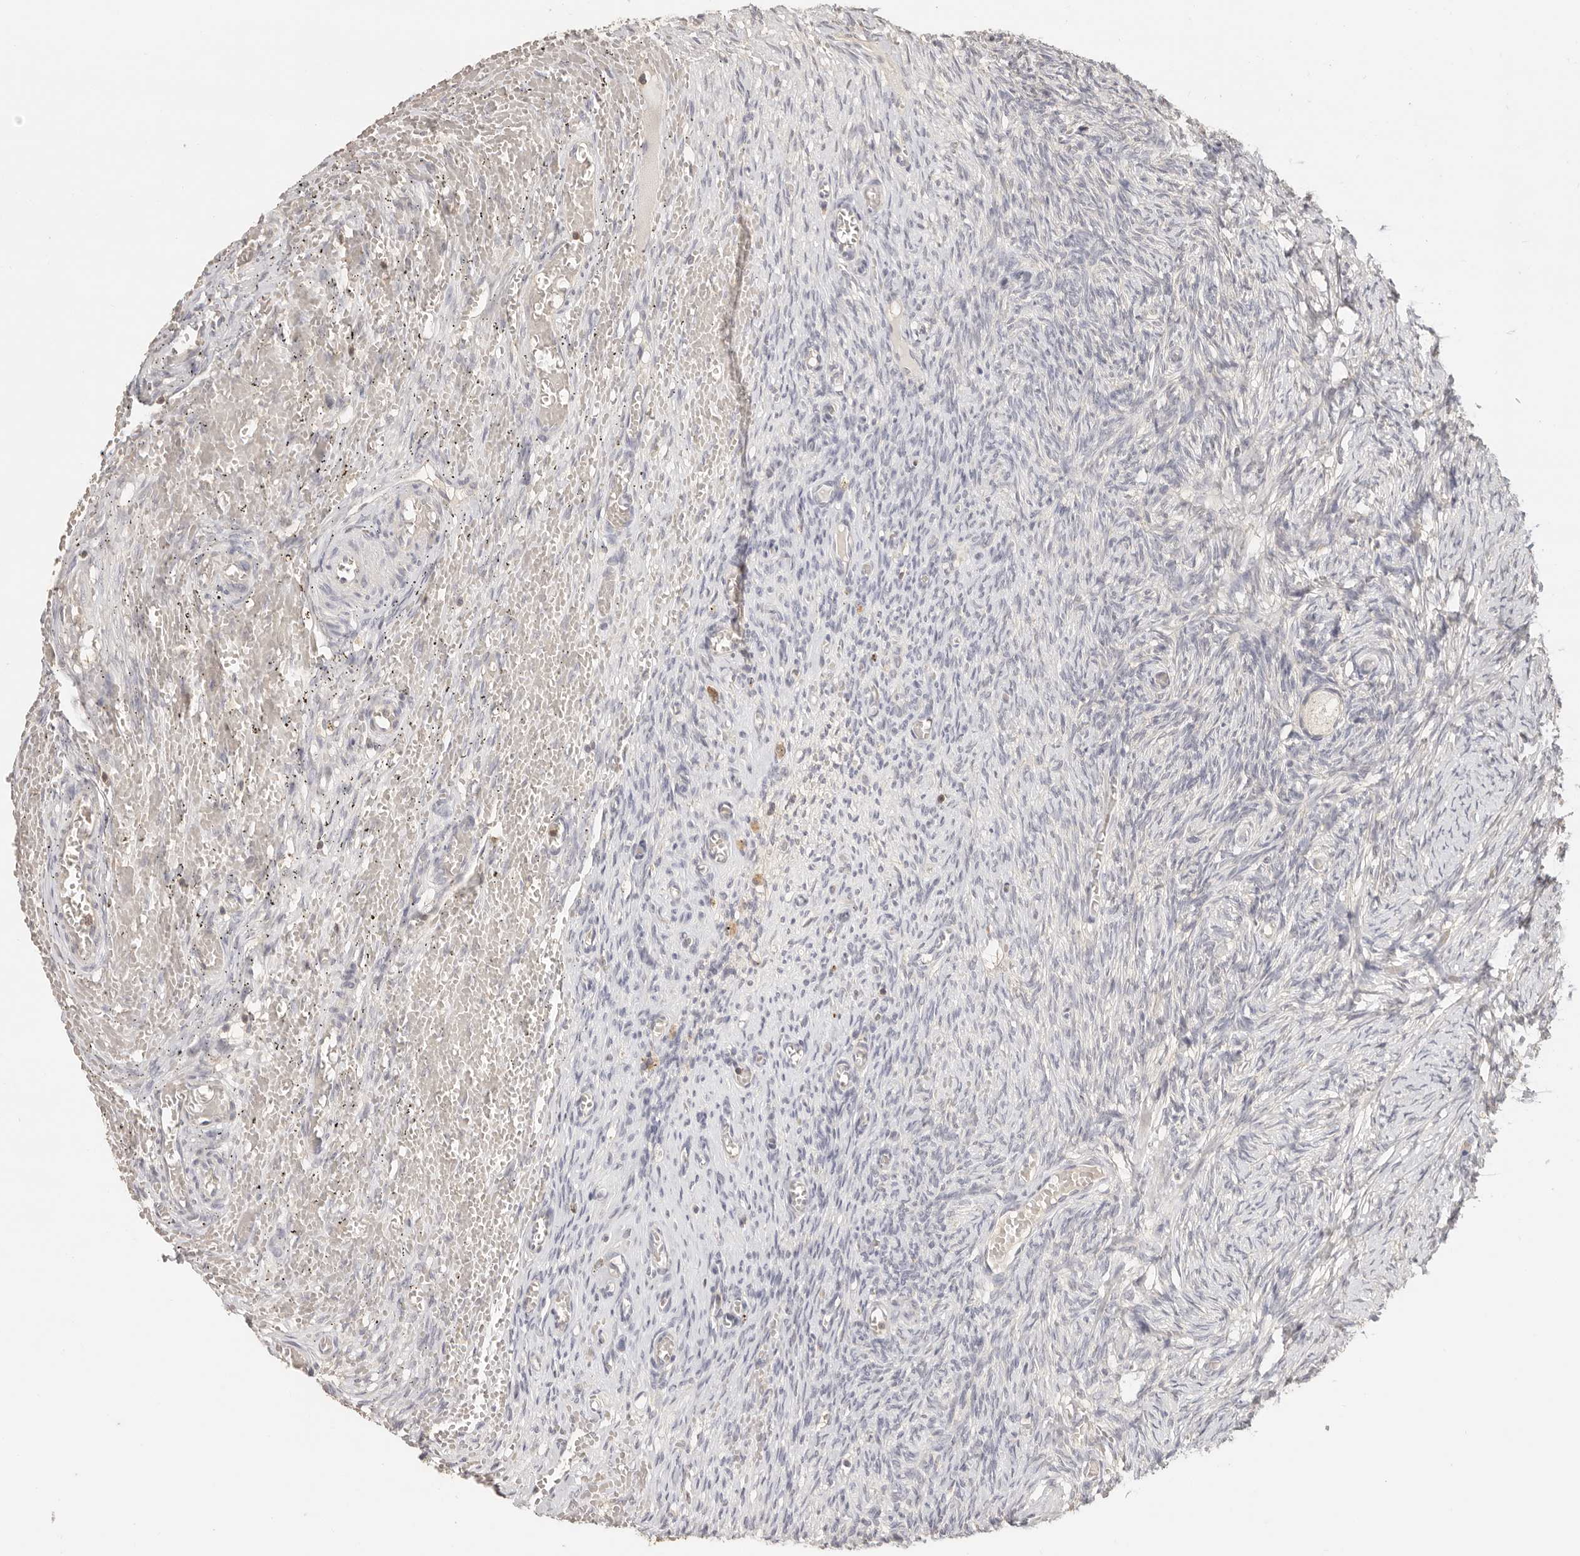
{"staining": {"intensity": "negative", "quantity": "none", "location": "none"}, "tissue": "ovary", "cell_type": "Follicle cells", "image_type": "normal", "snomed": [{"axis": "morphology", "description": "Adenocarcinoma, NOS"}, {"axis": "topography", "description": "Endometrium"}], "caption": "Immunohistochemistry (IHC) histopathology image of benign human ovary stained for a protein (brown), which exhibits no expression in follicle cells. (DAB (3,3'-diaminobenzidine) IHC, high magnification).", "gene": "CSK", "patient": {"sex": "female", "age": 32}}